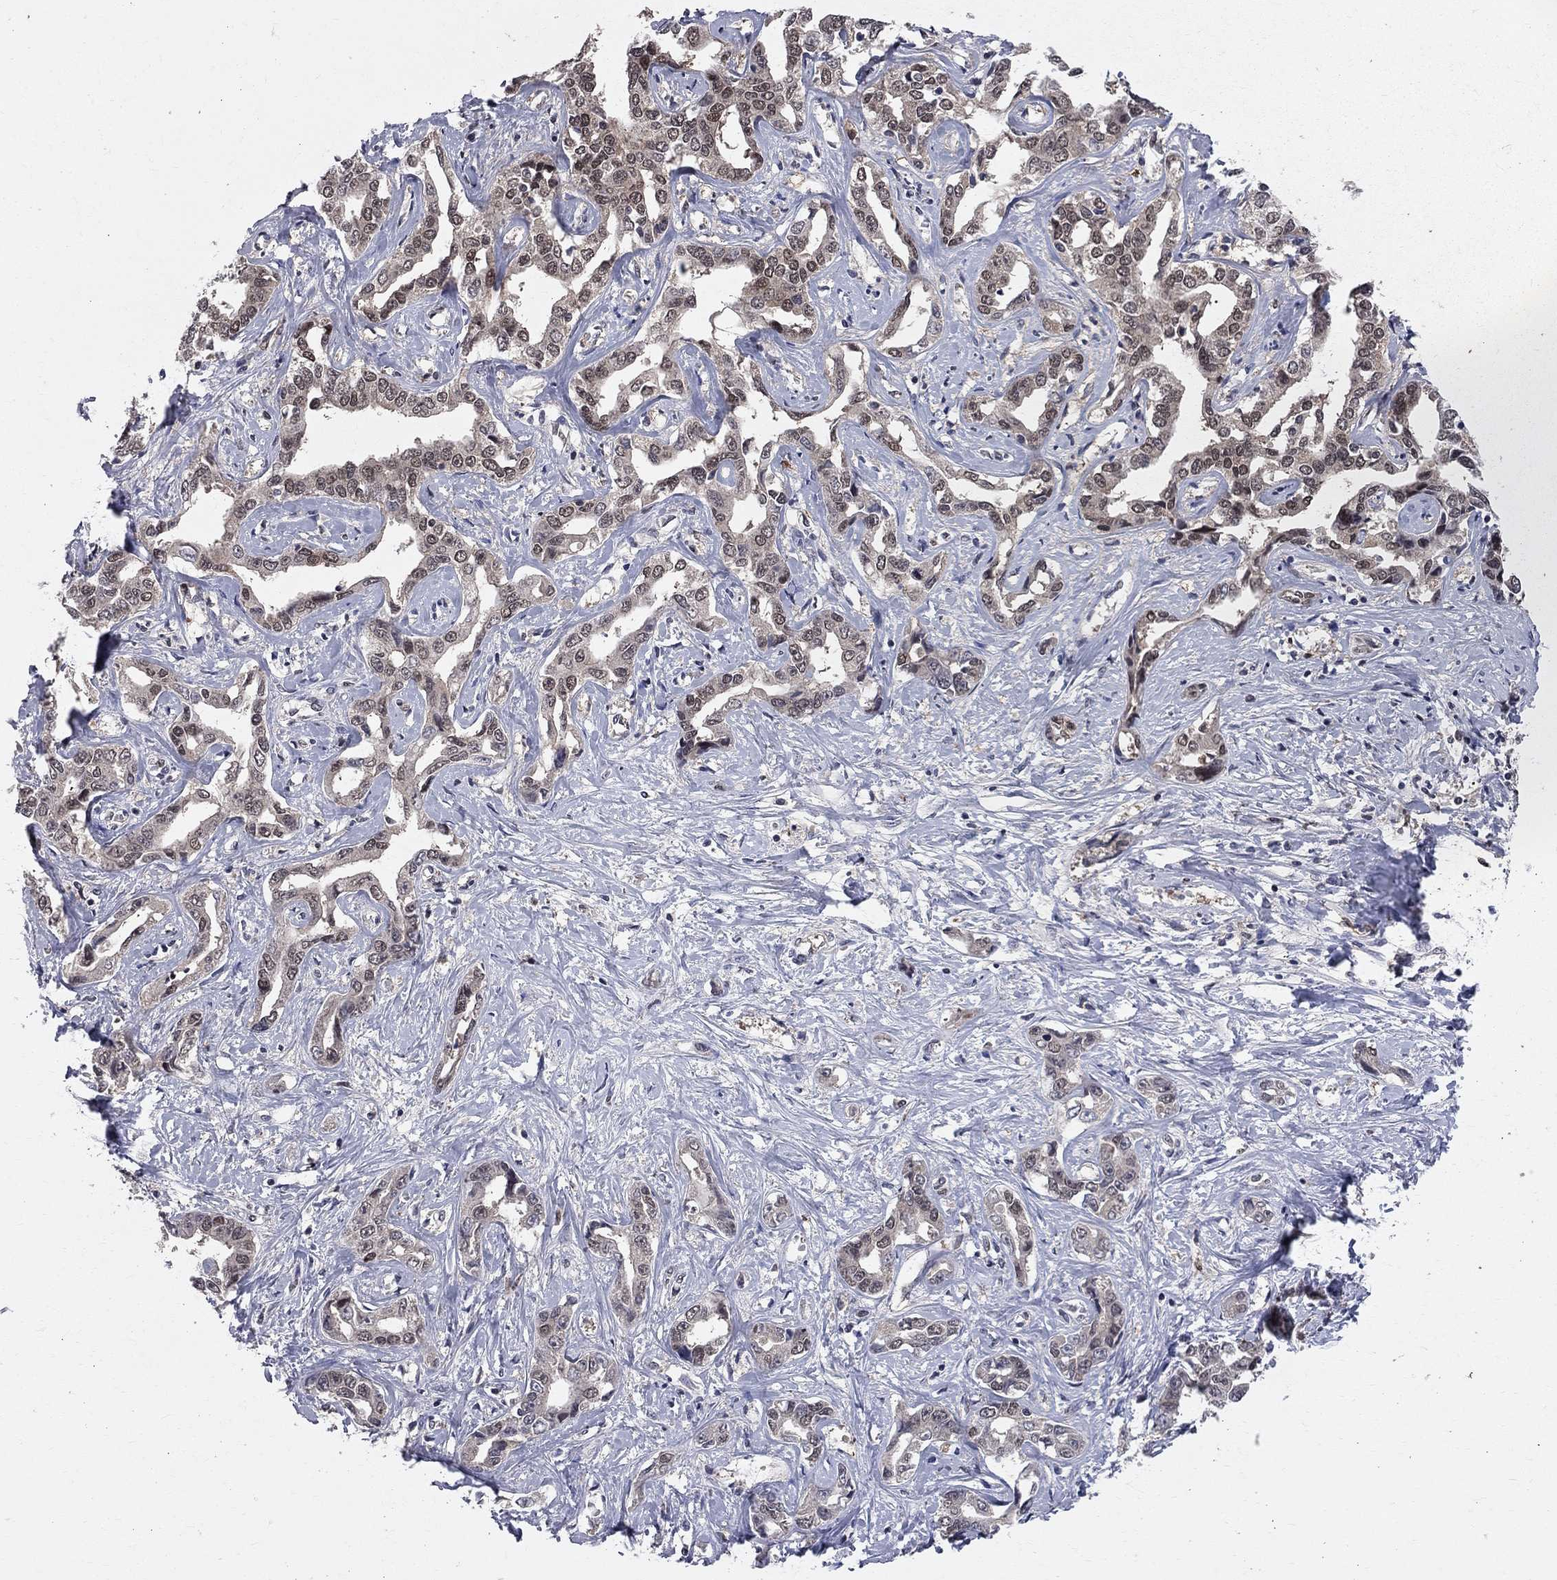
{"staining": {"intensity": "weak", "quantity": "<25%", "location": "nuclear"}, "tissue": "liver cancer", "cell_type": "Tumor cells", "image_type": "cancer", "snomed": [{"axis": "morphology", "description": "Cholangiocarcinoma"}, {"axis": "topography", "description": "Liver"}], "caption": "This is an IHC image of liver cancer. There is no expression in tumor cells.", "gene": "SAP30L", "patient": {"sex": "male", "age": 59}}